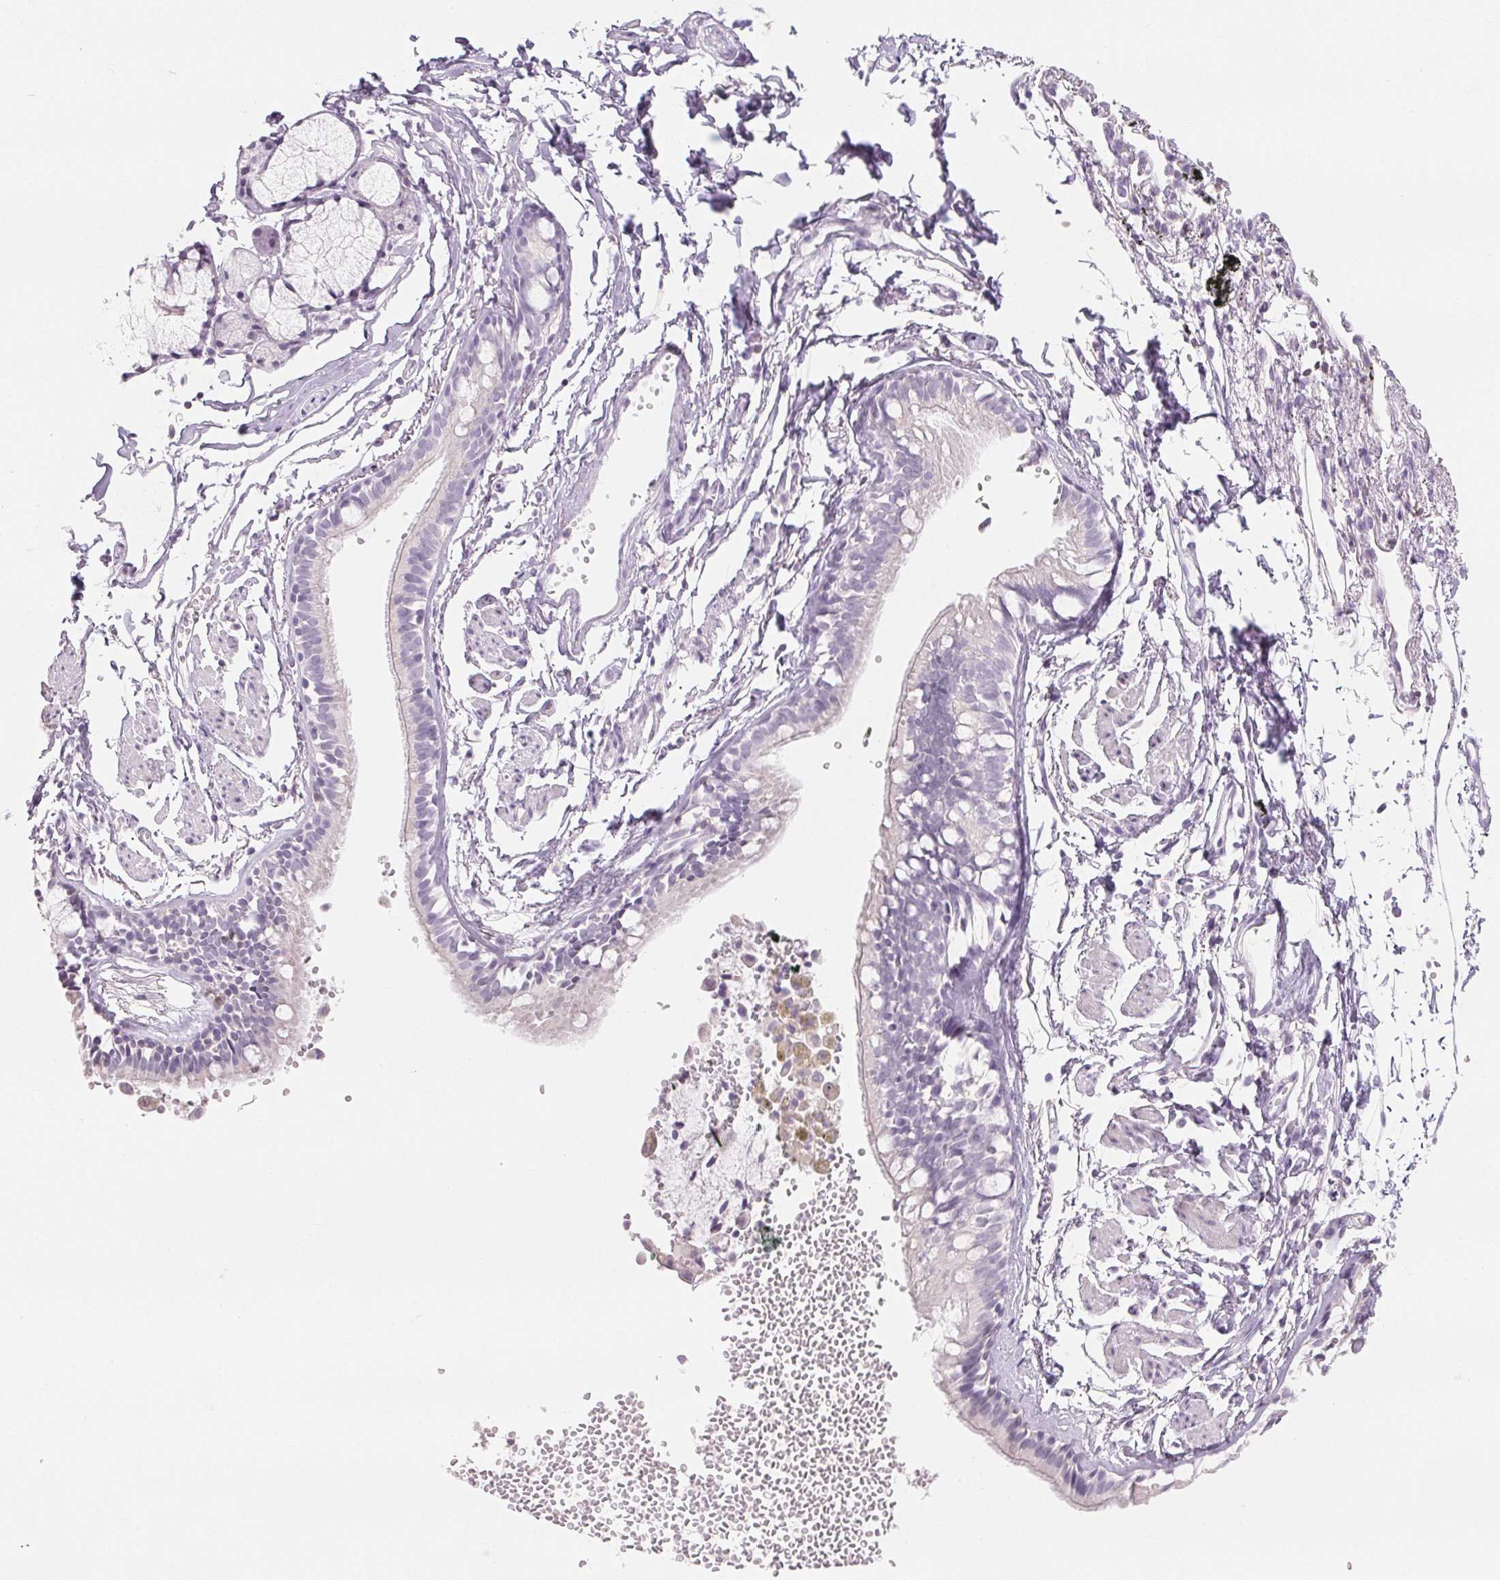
{"staining": {"intensity": "weak", "quantity": "25%-75%", "location": "cytoplasmic/membranous"}, "tissue": "bronchus", "cell_type": "Respiratory epithelial cells", "image_type": "normal", "snomed": [{"axis": "morphology", "description": "Normal tissue, NOS"}, {"axis": "topography", "description": "Cartilage tissue"}, {"axis": "topography", "description": "Bronchus"}], "caption": "Protein staining of unremarkable bronchus demonstrates weak cytoplasmic/membranous staining in about 25%-75% of respiratory epithelial cells. (Brightfield microscopy of DAB IHC at high magnification).", "gene": "CD69", "patient": {"sex": "female", "age": 59}}